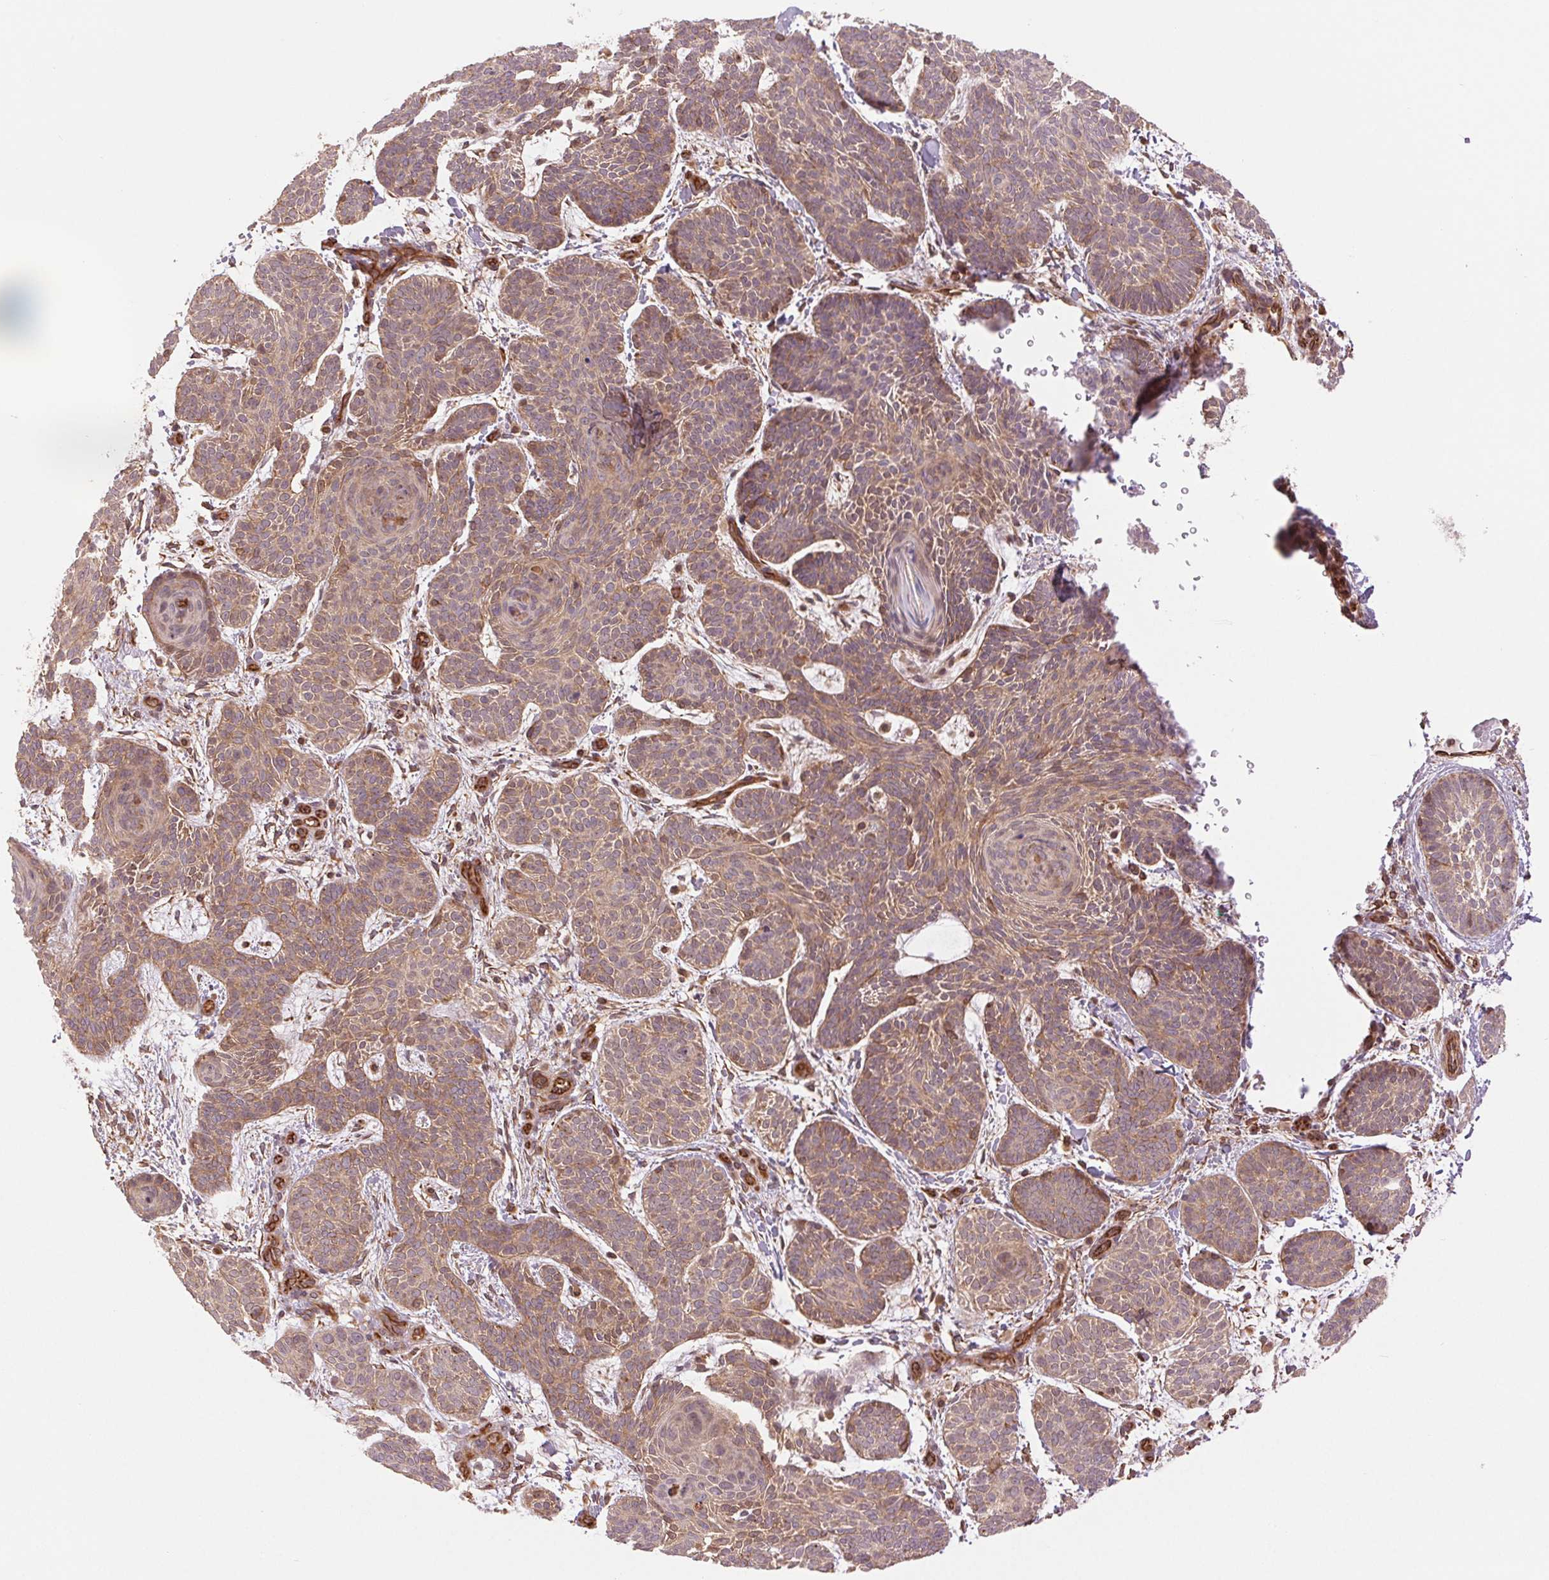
{"staining": {"intensity": "weak", "quantity": ">75%", "location": "cytoplasmic/membranous"}, "tissue": "skin cancer", "cell_type": "Tumor cells", "image_type": "cancer", "snomed": [{"axis": "morphology", "description": "Basal cell carcinoma"}, {"axis": "topography", "description": "Skin"}], "caption": "Weak cytoplasmic/membranous staining is seen in approximately >75% of tumor cells in basal cell carcinoma (skin). The protein is shown in brown color, while the nuclei are stained blue.", "gene": "STARD7", "patient": {"sex": "female", "age": 82}}